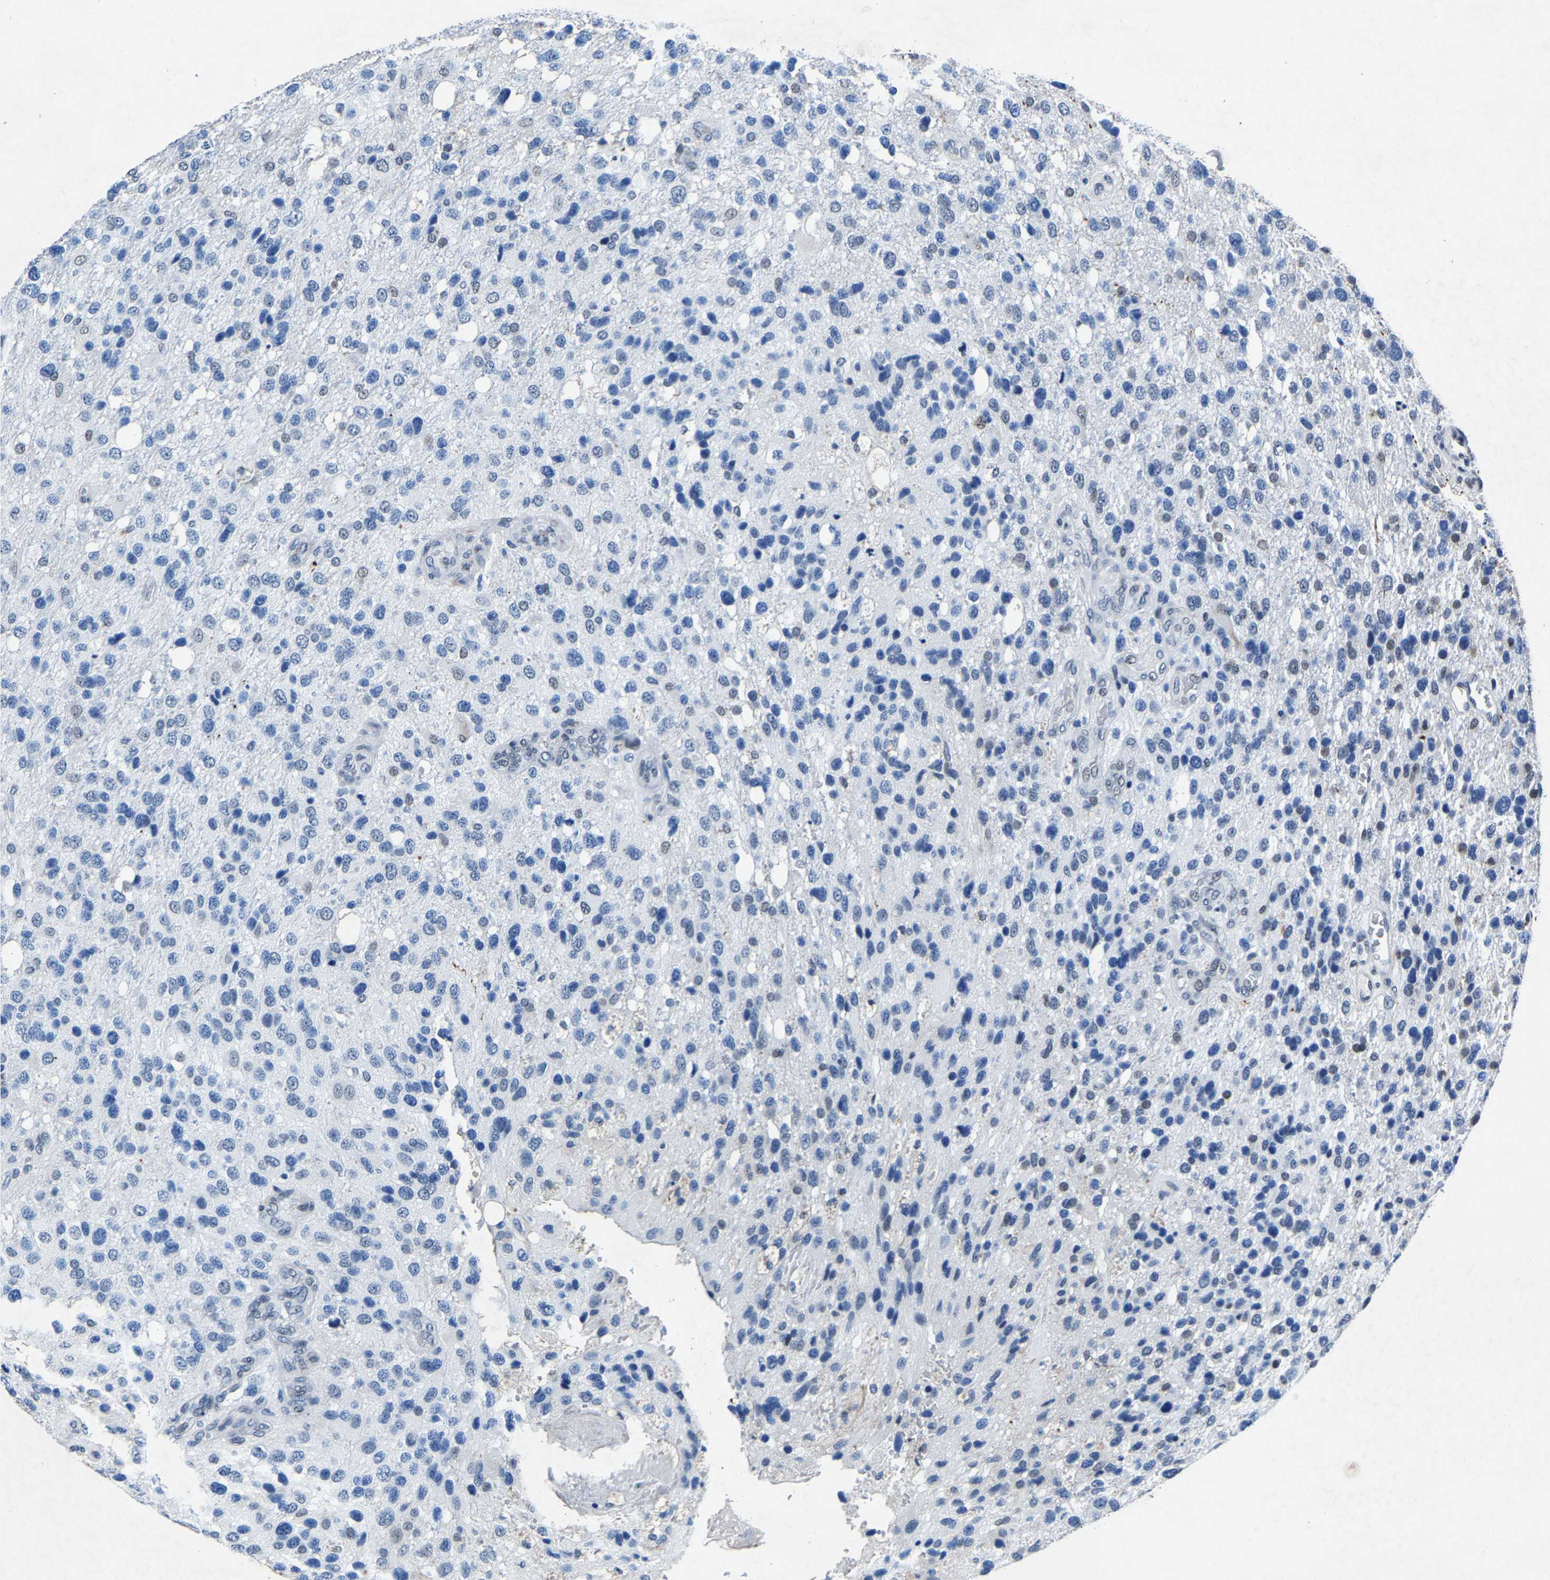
{"staining": {"intensity": "weak", "quantity": "<25%", "location": "nuclear"}, "tissue": "glioma", "cell_type": "Tumor cells", "image_type": "cancer", "snomed": [{"axis": "morphology", "description": "Glioma, malignant, High grade"}, {"axis": "topography", "description": "Brain"}], "caption": "Immunohistochemistry image of glioma stained for a protein (brown), which reveals no staining in tumor cells.", "gene": "UBN2", "patient": {"sex": "female", "age": 58}}